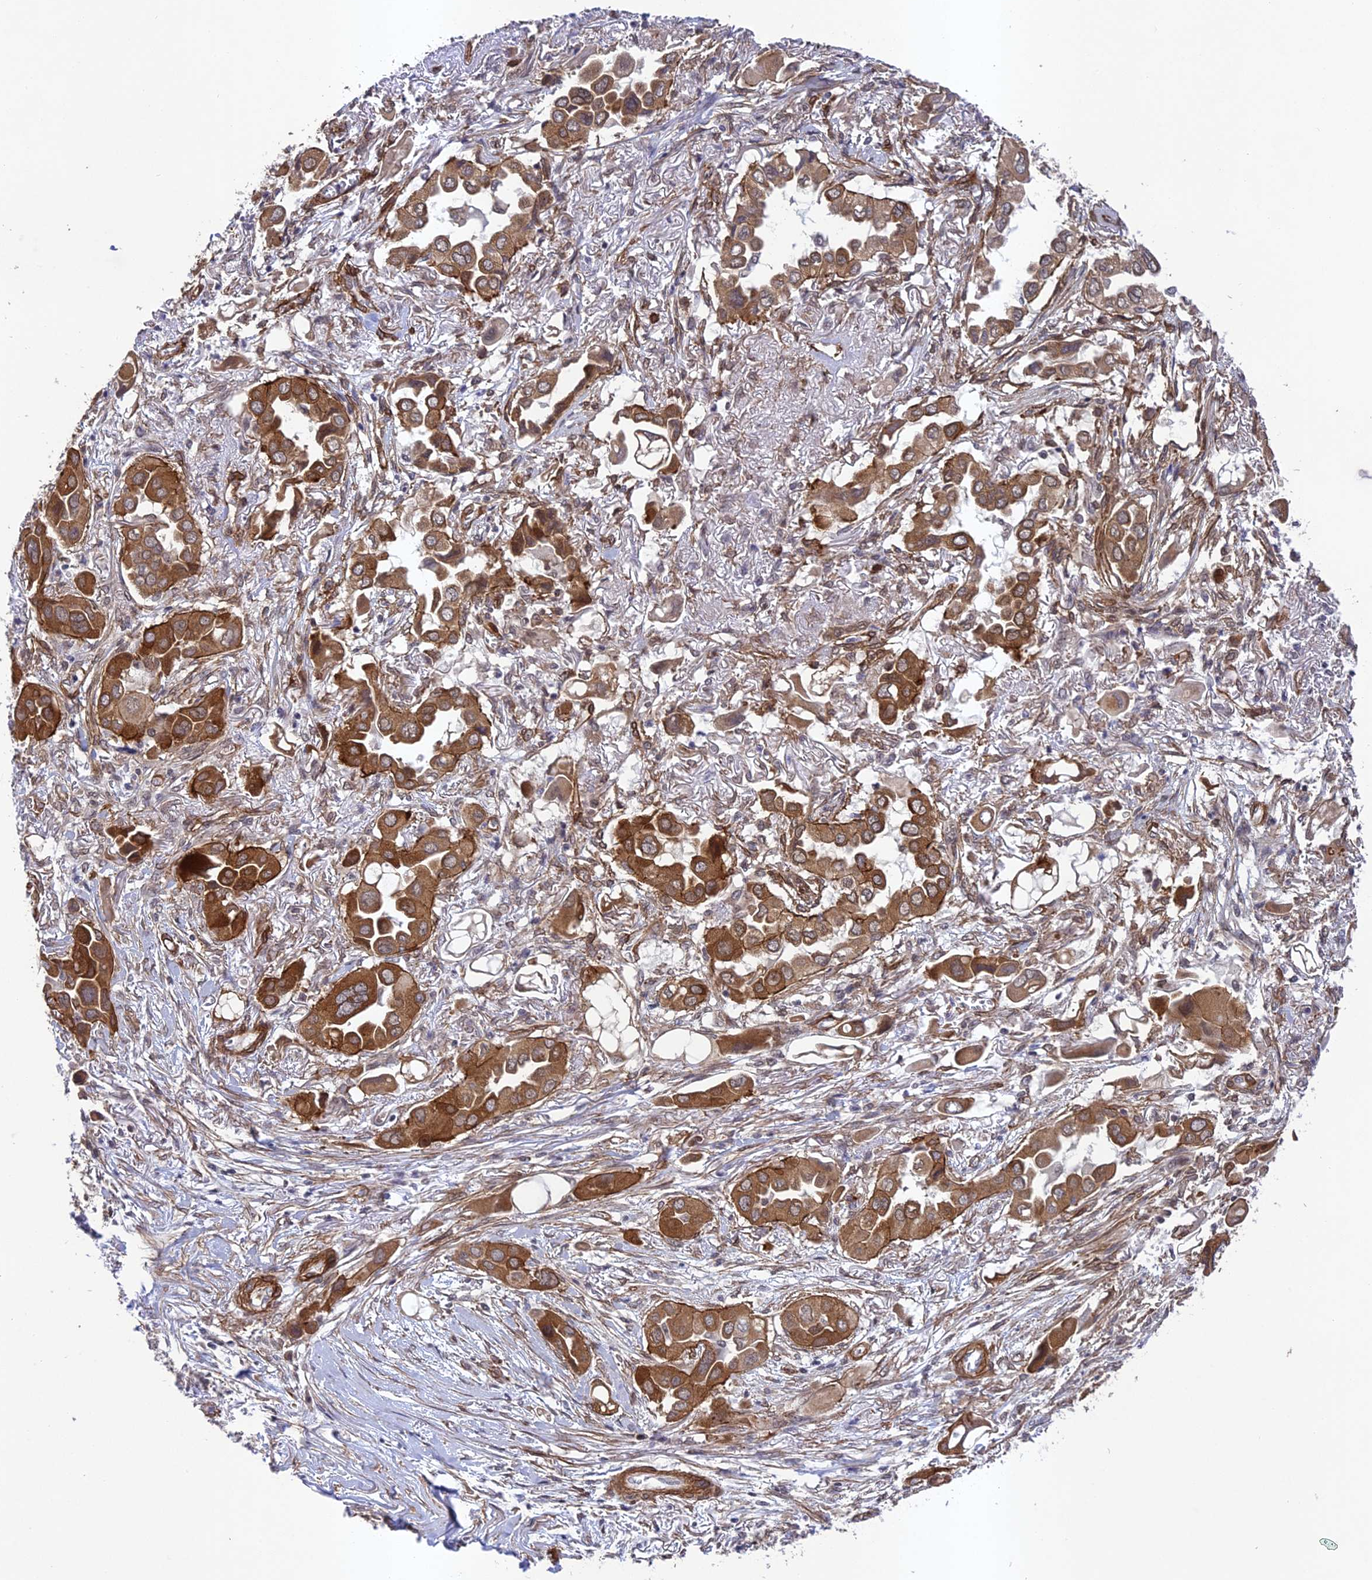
{"staining": {"intensity": "moderate", "quantity": ">75%", "location": "cytoplasmic/membranous"}, "tissue": "lung cancer", "cell_type": "Tumor cells", "image_type": "cancer", "snomed": [{"axis": "morphology", "description": "Adenocarcinoma, NOS"}, {"axis": "topography", "description": "Lung"}], "caption": "The micrograph shows a brown stain indicating the presence of a protein in the cytoplasmic/membranous of tumor cells in adenocarcinoma (lung).", "gene": "TNS1", "patient": {"sex": "female", "age": 76}}